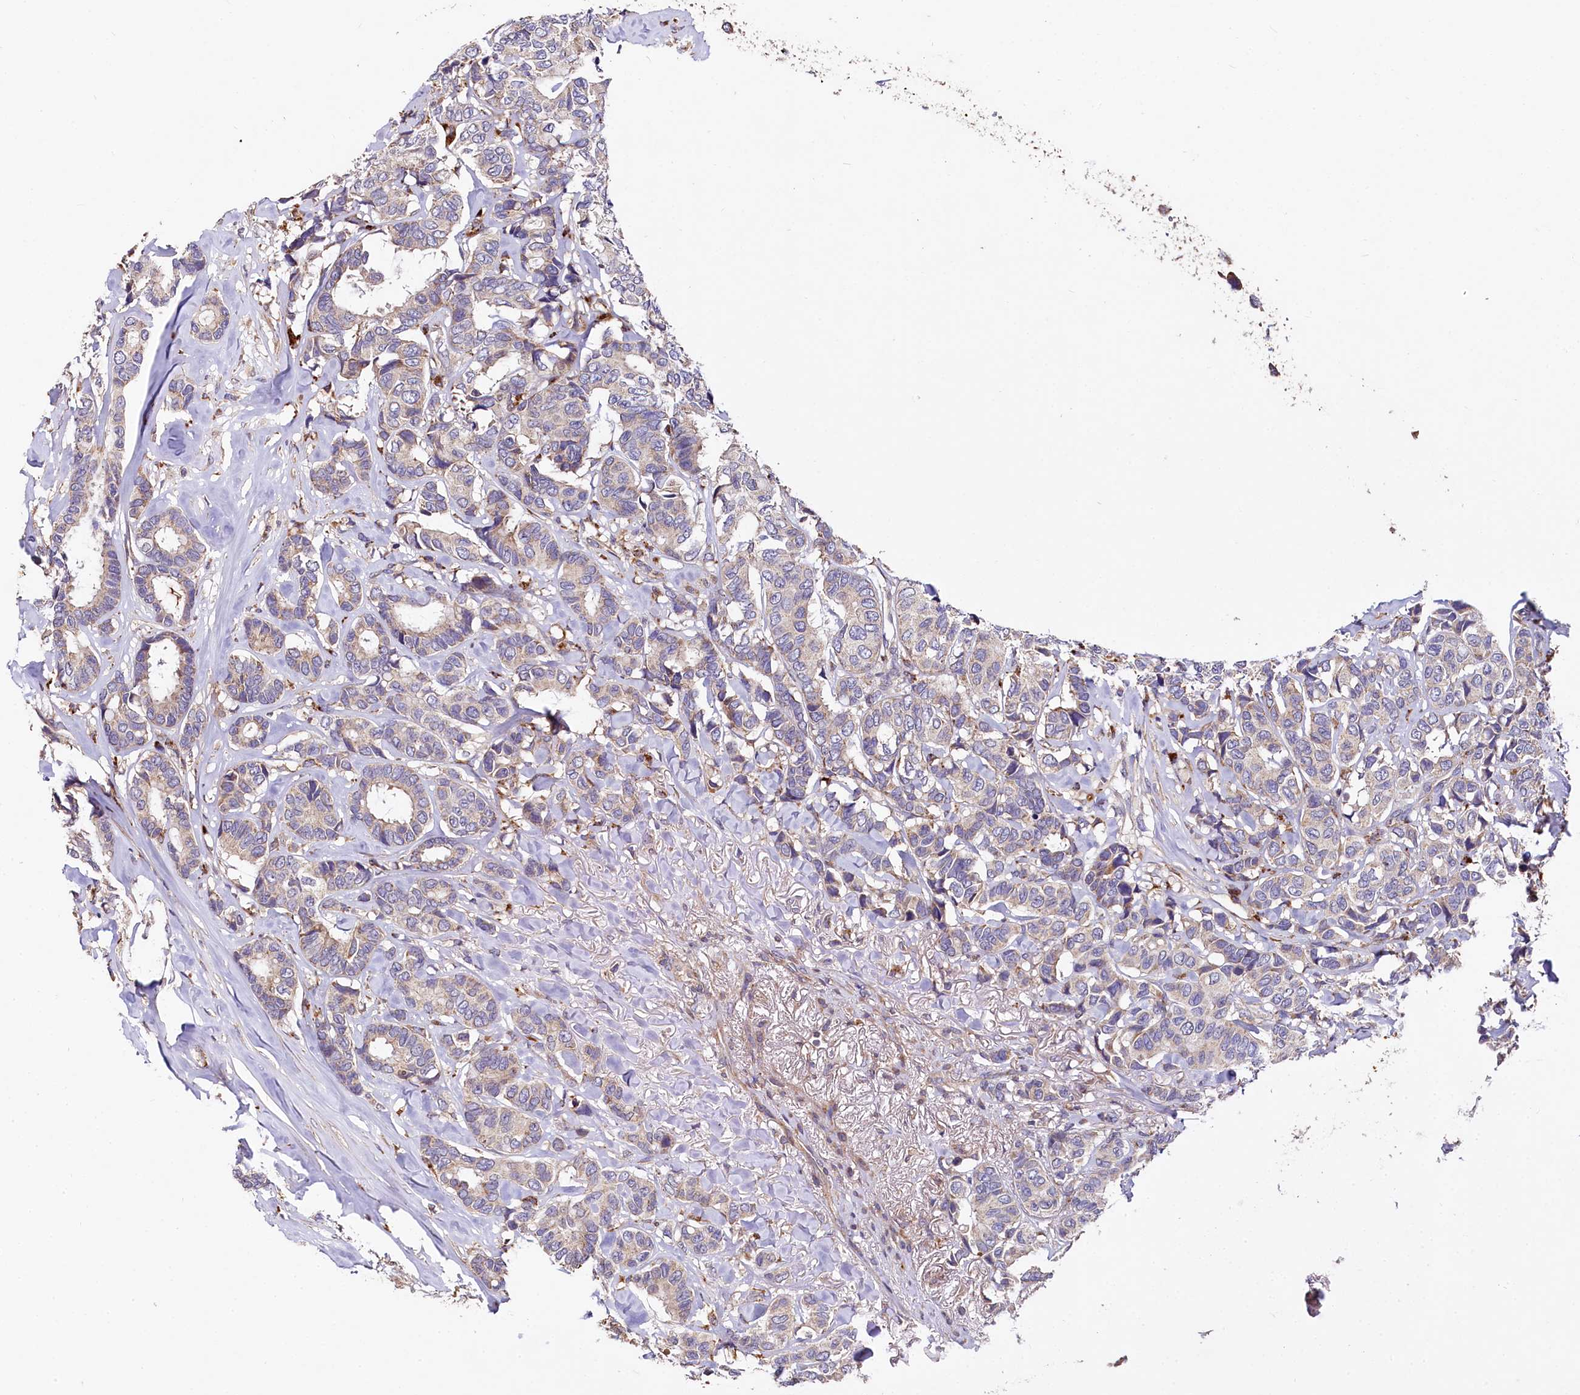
{"staining": {"intensity": "strong", "quantity": "<25%", "location": "cytoplasmic/membranous"}, "tissue": "breast cancer", "cell_type": "Tumor cells", "image_type": "cancer", "snomed": [{"axis": "morphology", "description": "Duct carcinoma"}, {"axis": "topography", "description": "Breast"}], "caption": "Immunohistochemistry (IHC) (DAB (3,3'-diaminobenzidine)) staining of human breast cancer reveals strong cytoplasmic/membranous protein positivity in approximately <25% of tumor cells.", "gene": "SPRYD3", "patient": {"sex": "female", "age": 87}}